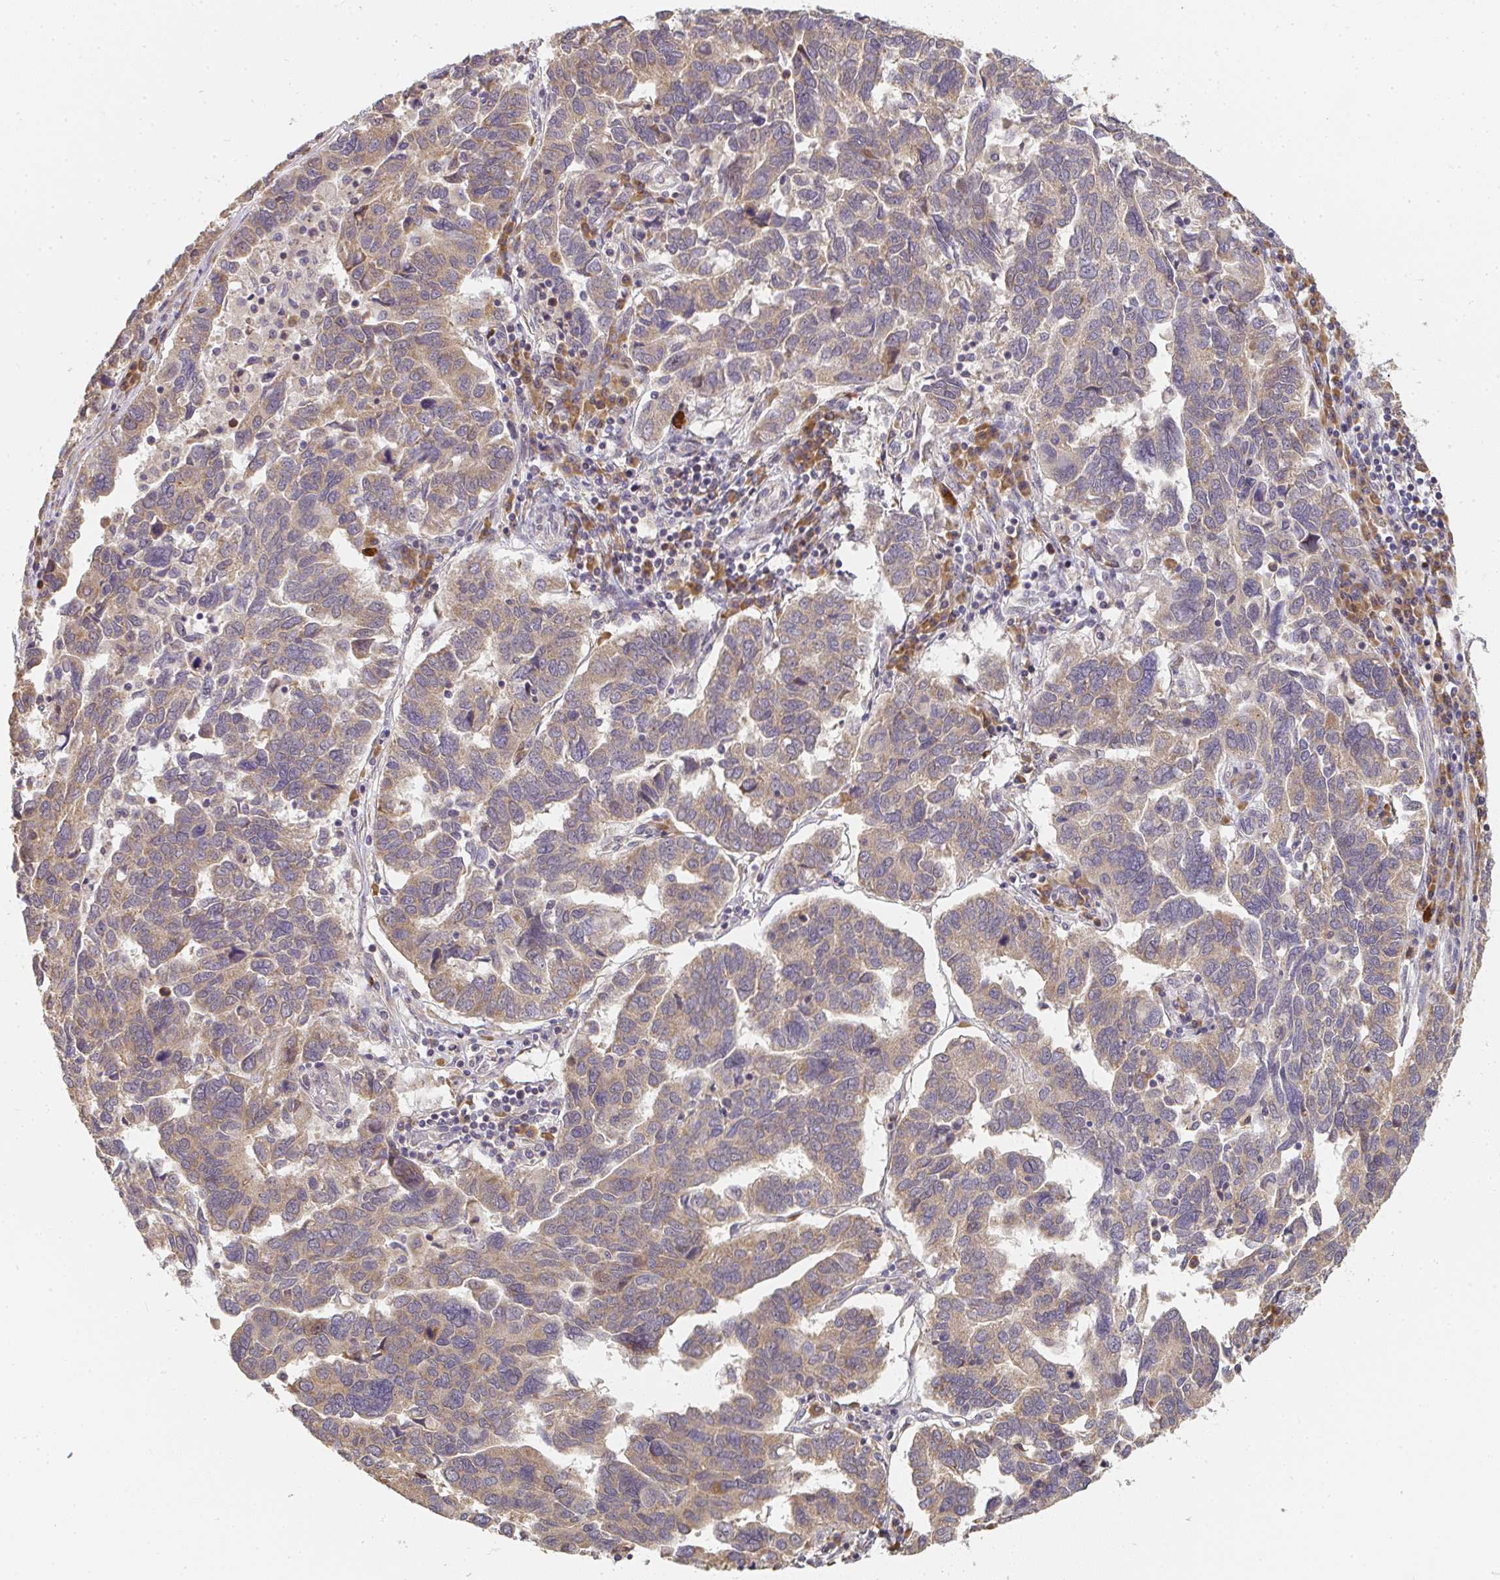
{"staining": {"intensity": "weak", "quantity": ">75%", "location": "cytoplasmic/membranous"}, "tissue": "ovarian cancer", "cell_type": "Tumor cells", "image_type": "cancer", "snomed": [{"axis": "morphology", "description": "Cystadenocarcinoma, serous, NOS"}, {"axis": "topography", "description": "Ovary"}], "caption": "A brown stain highlights weak cytoplasmic/membranous staining of a protein in human ovarian cancer tumor cells.", "gene": "SLC35B3", "patient": {"sex": "female", "age": 64}}